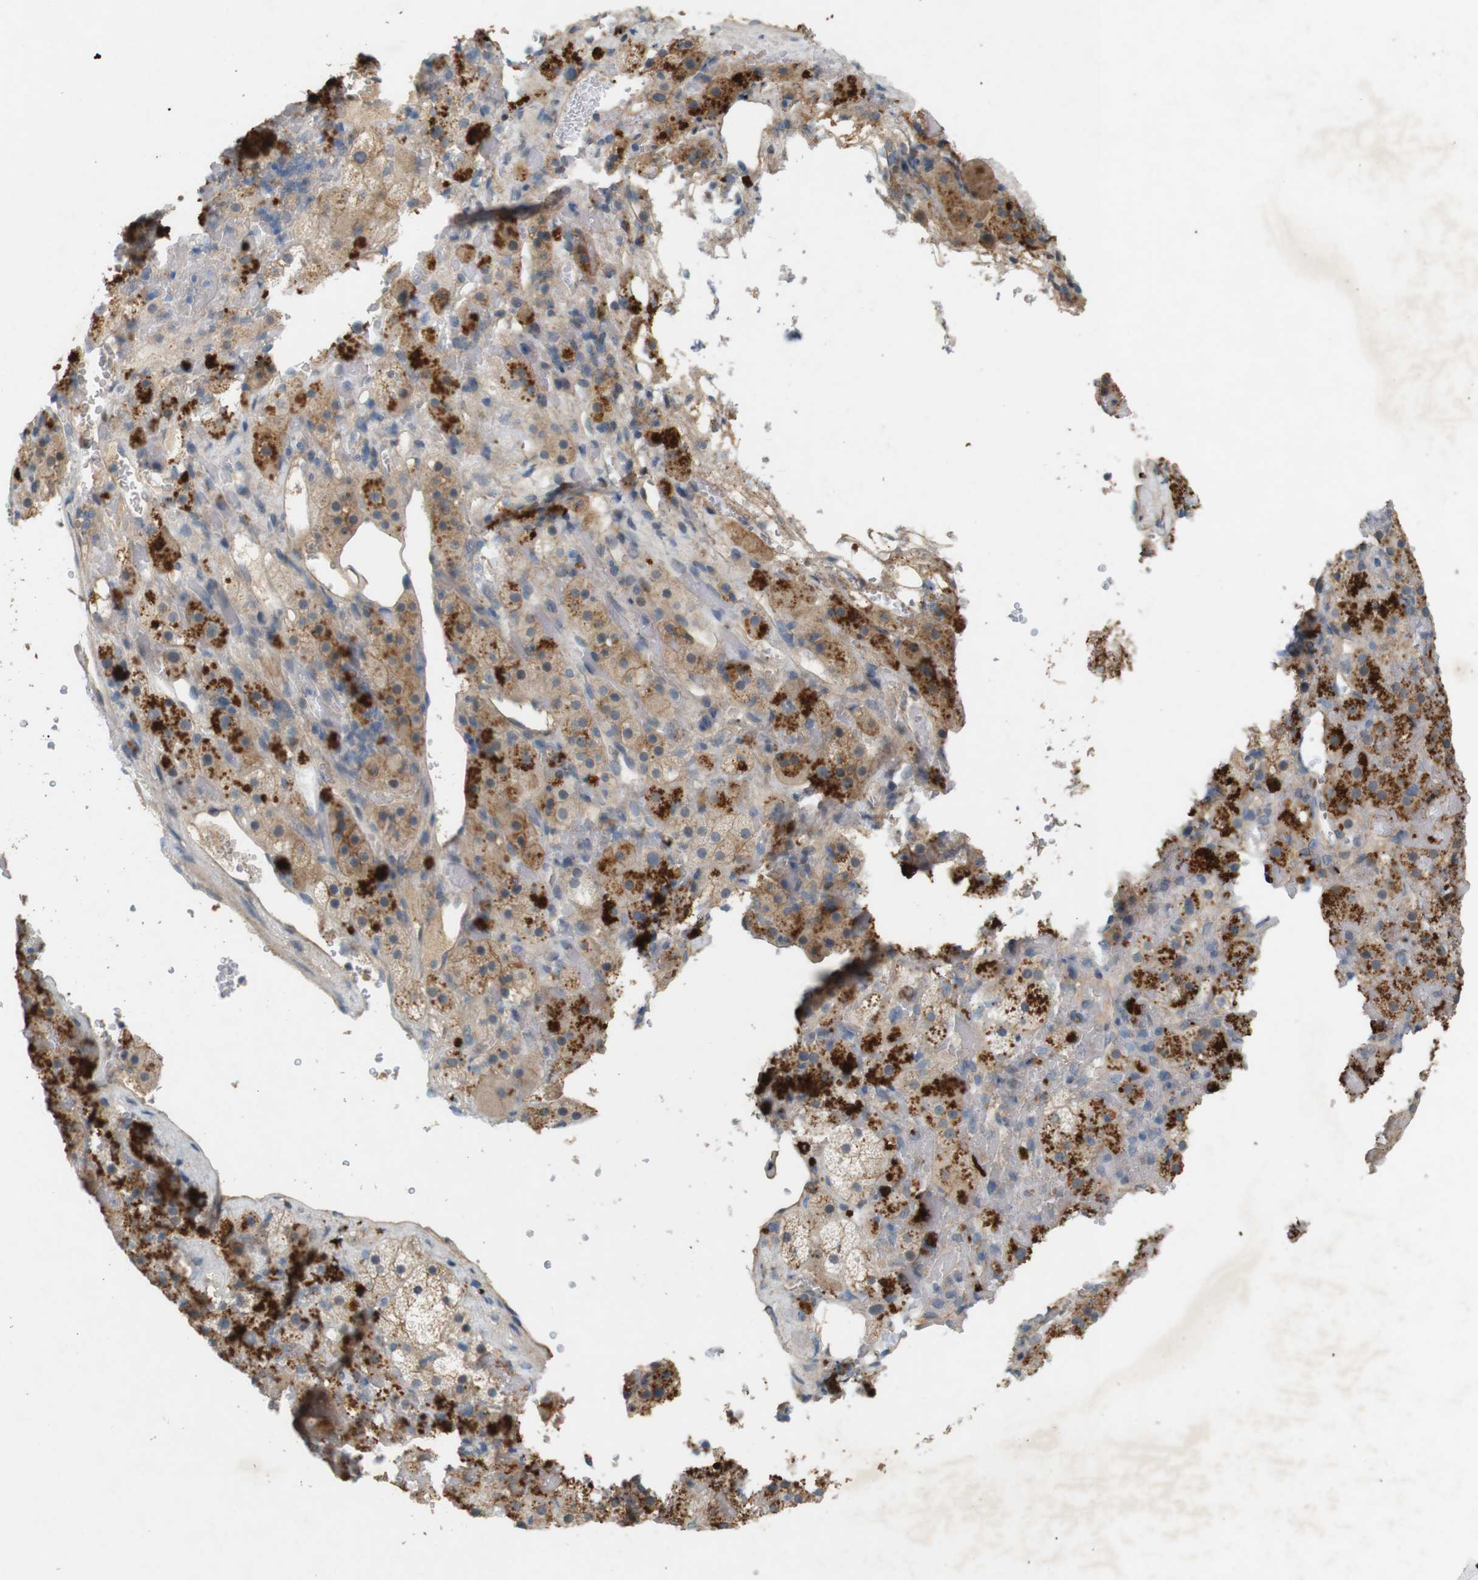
{"staining": {"intensity": "strong", "quantity": "<25%", "location": "cytoplasmic/membranous"}, "tissue": "adrenal gland", "cell_type": "Glandular cells", "image_type": "normal", "snomed": [{"axis": "morphology", "description": "Normal tissue, NOS"}, {"axis": "topography", "description": "Adrenal gland"}], "caption": "Protein staining by immunohistochemistry (IHC) reveals strong cytoplasmic/membranous expression in about <25% of glandular cells in unremarkable adrenal gland. (Brightfield microscopy of DAB IHC at high magnification).", "gene": "PVR", "patient": {"sex": "female", "age": 59}}